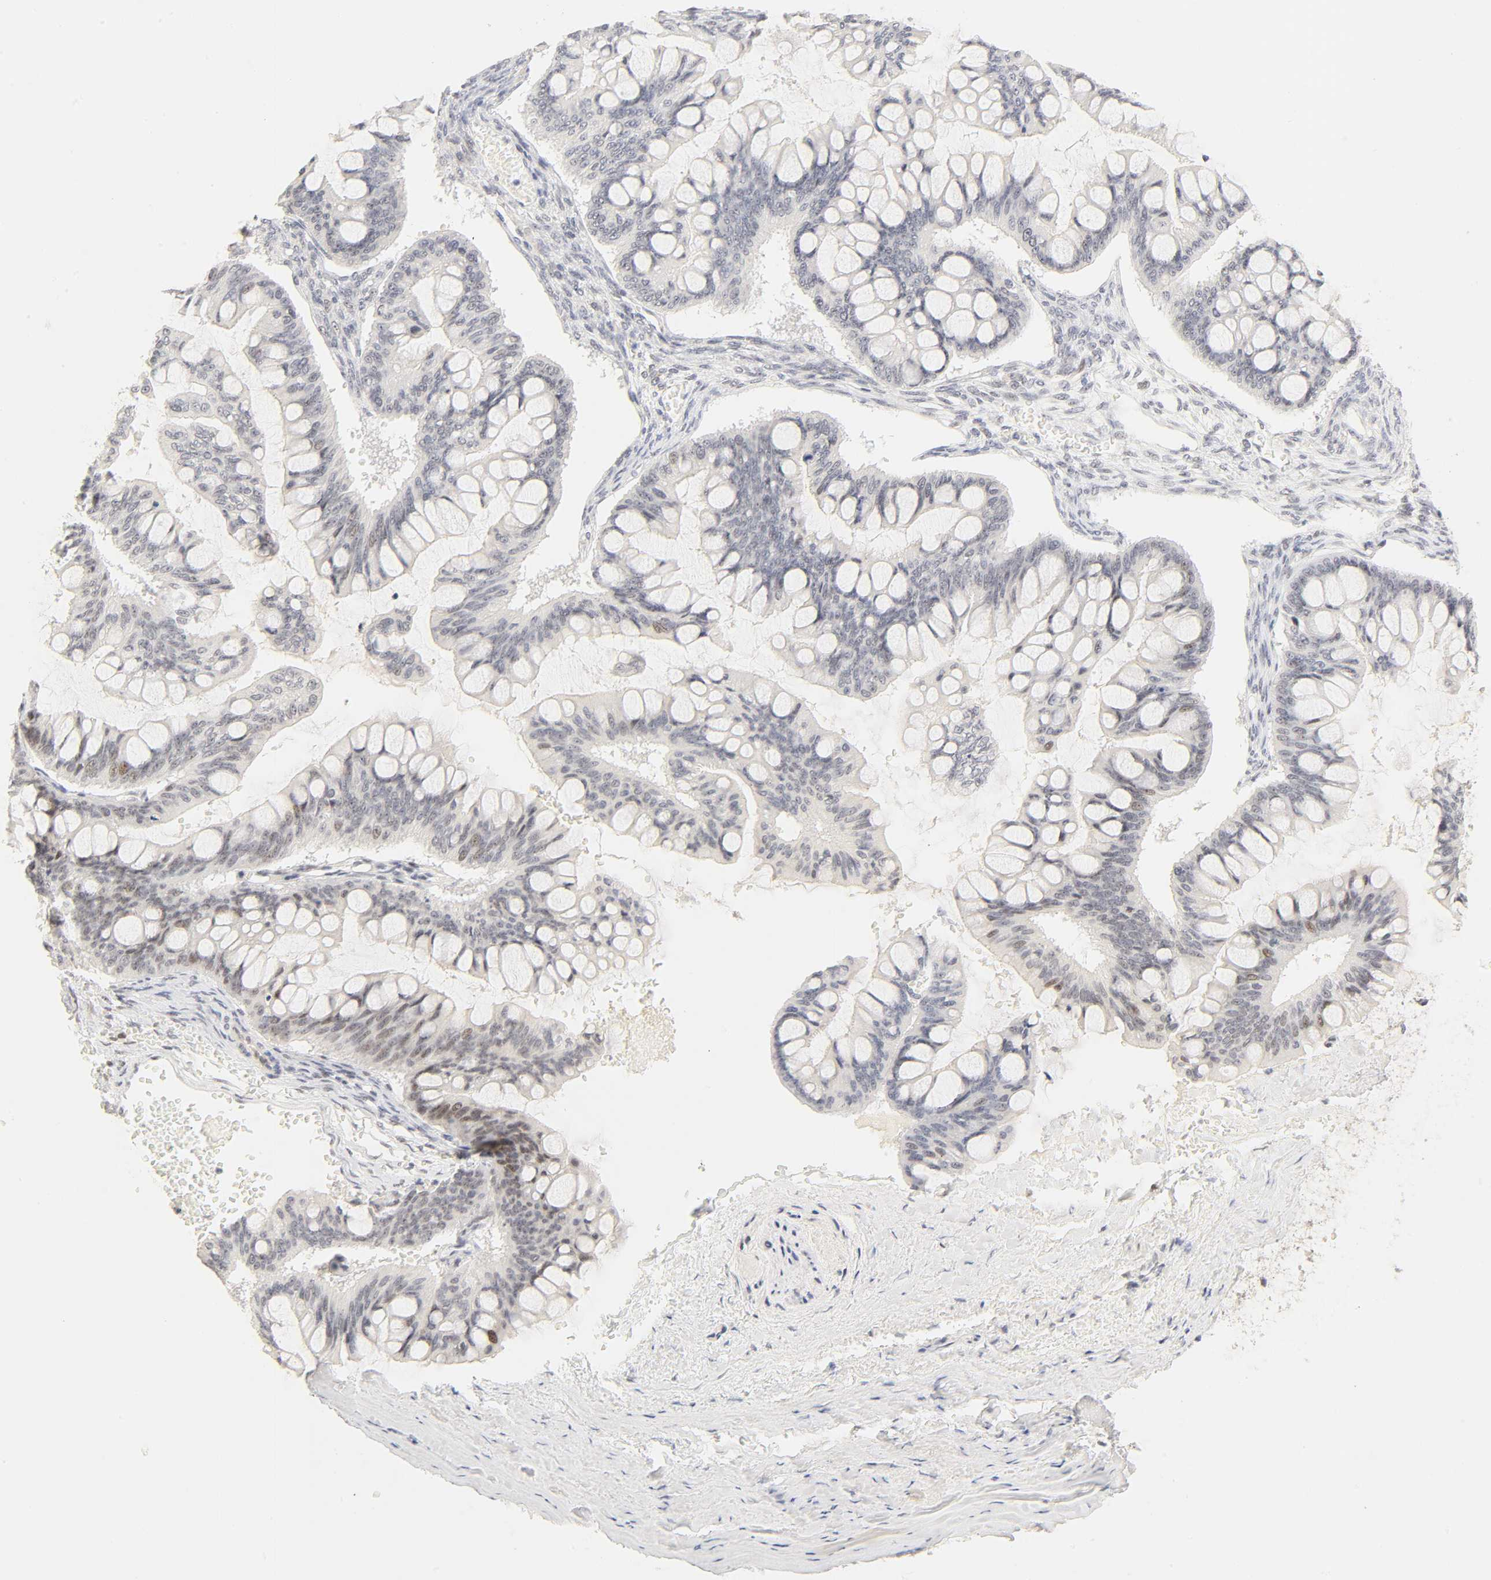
{"staining": {"intensity": "weak", "quantity": "<25%", "location": "nuclear"}, "tissue": "ovarian cancer", "cell_type": "Tumor cells", "image_type": "cancer", "snomed": [{"axis": "morphology", "description": "Cystadenocarcinoma, mucinous, NOS"}, {"axis": "topography", "description": "Ovary"}], "caption": "Human ovarian cancer (mucinous cystadenocarcinoma) stained for a protein using immunohistochemistry demonstrates no positivity in tumor cells.", "gene": "MNAT1", "patient": {"sex": "female", "age": 73}}